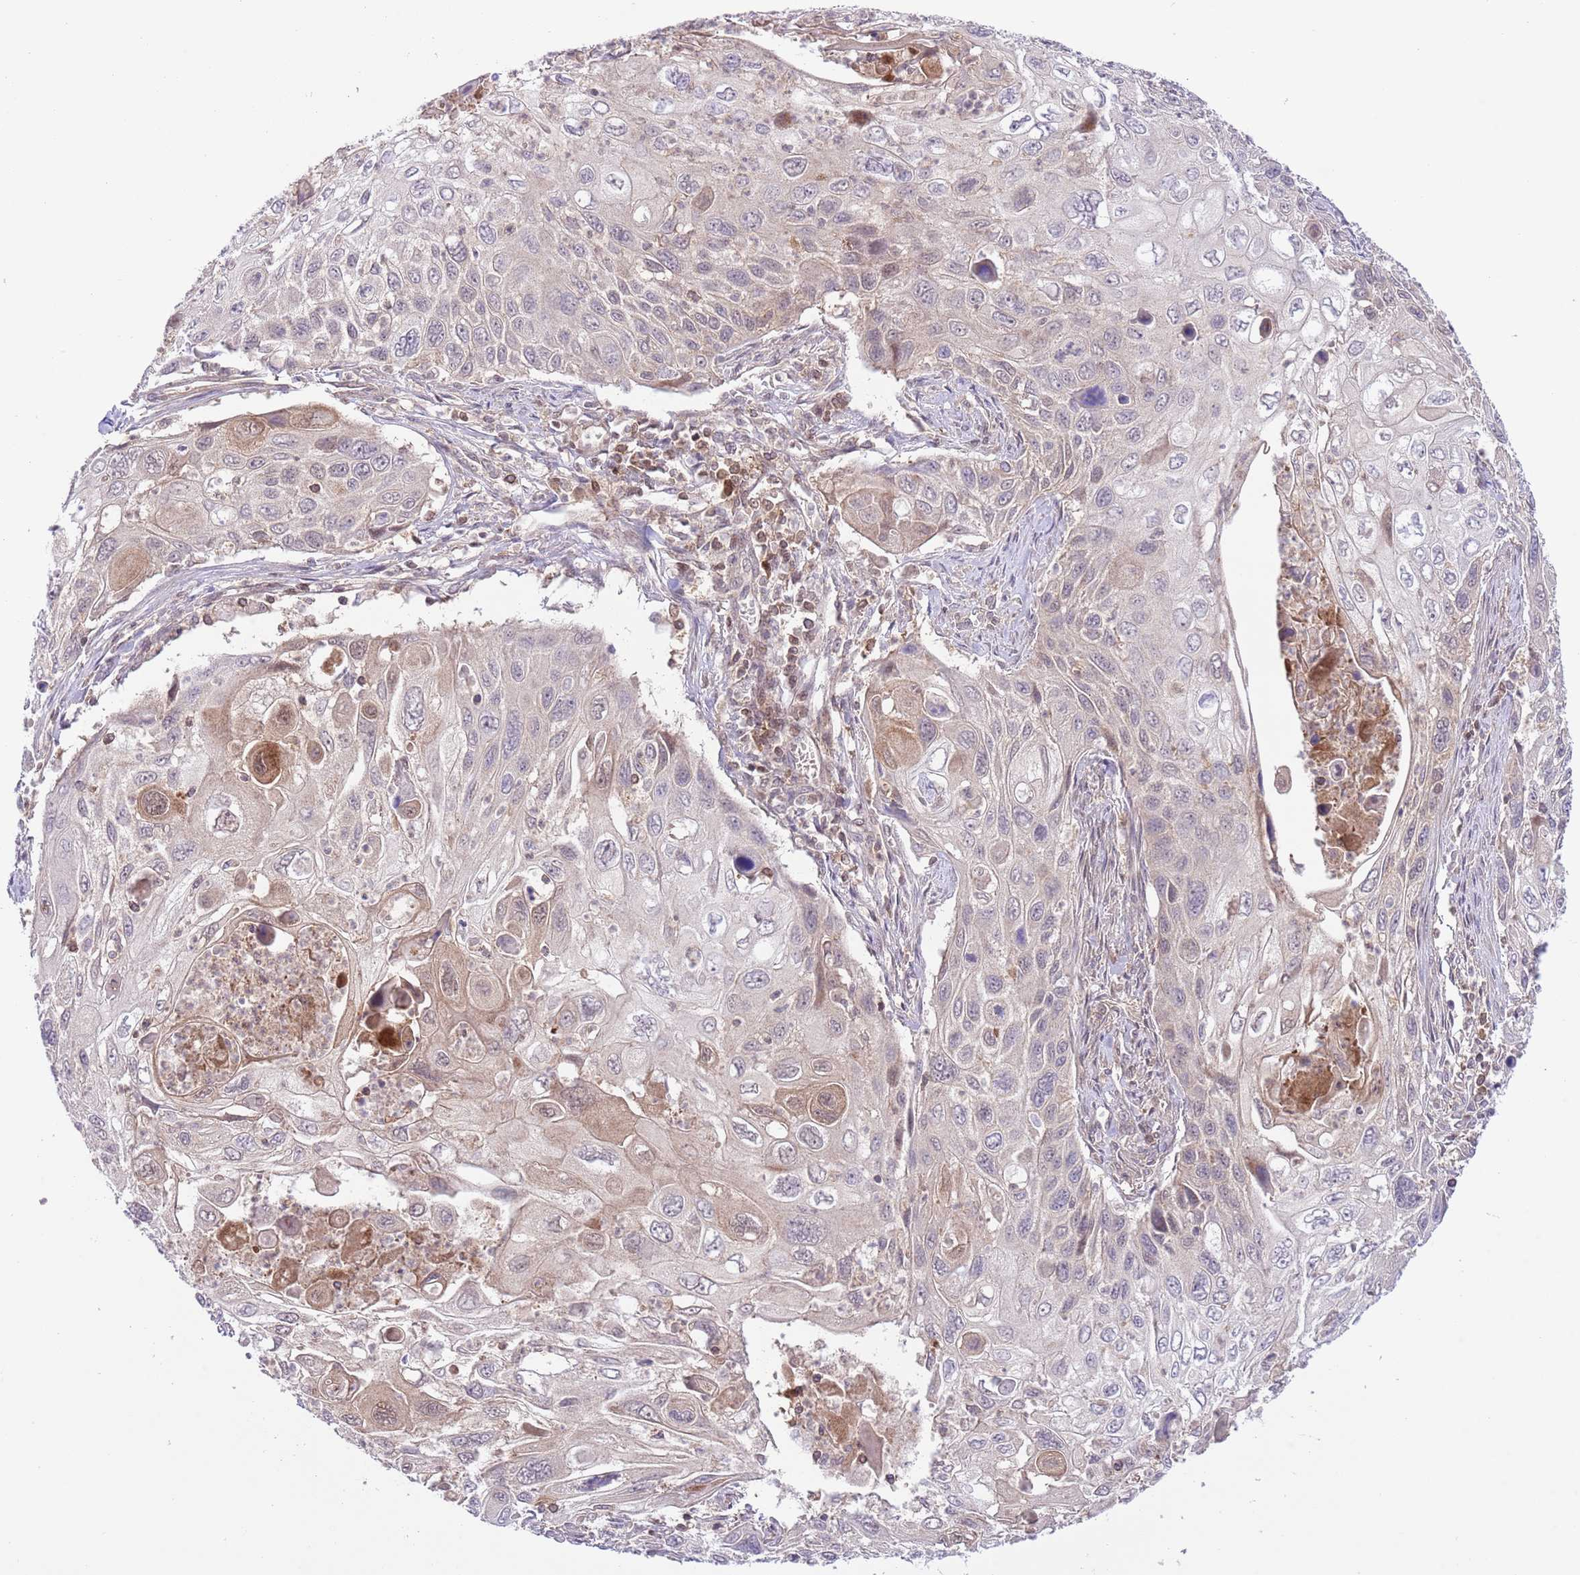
{"staining": {"intensity": "weak", "quantity": "25%-75%", "location": "cytoplasmic/membranous,nuclear"}, "tissue": "cervical cancer", "cell_type": "Tumor cells", "image_type": "cancer", "snomed": [{"axis": "morphology", "description": "Squamous cell carcinoma, NOS"}, {"axis": "topography", "description": "Cervix"}], "caption": "An image showing weak cytoplasmic/membranous and nuclear staining in about 25%-75% of tumor cells in cervical cancer (squamous cell carcinoma), as visualized by brown immunohistochemical staining.", "gene": "HDHD2", "patient": {"sex": "female", "age": 70}}